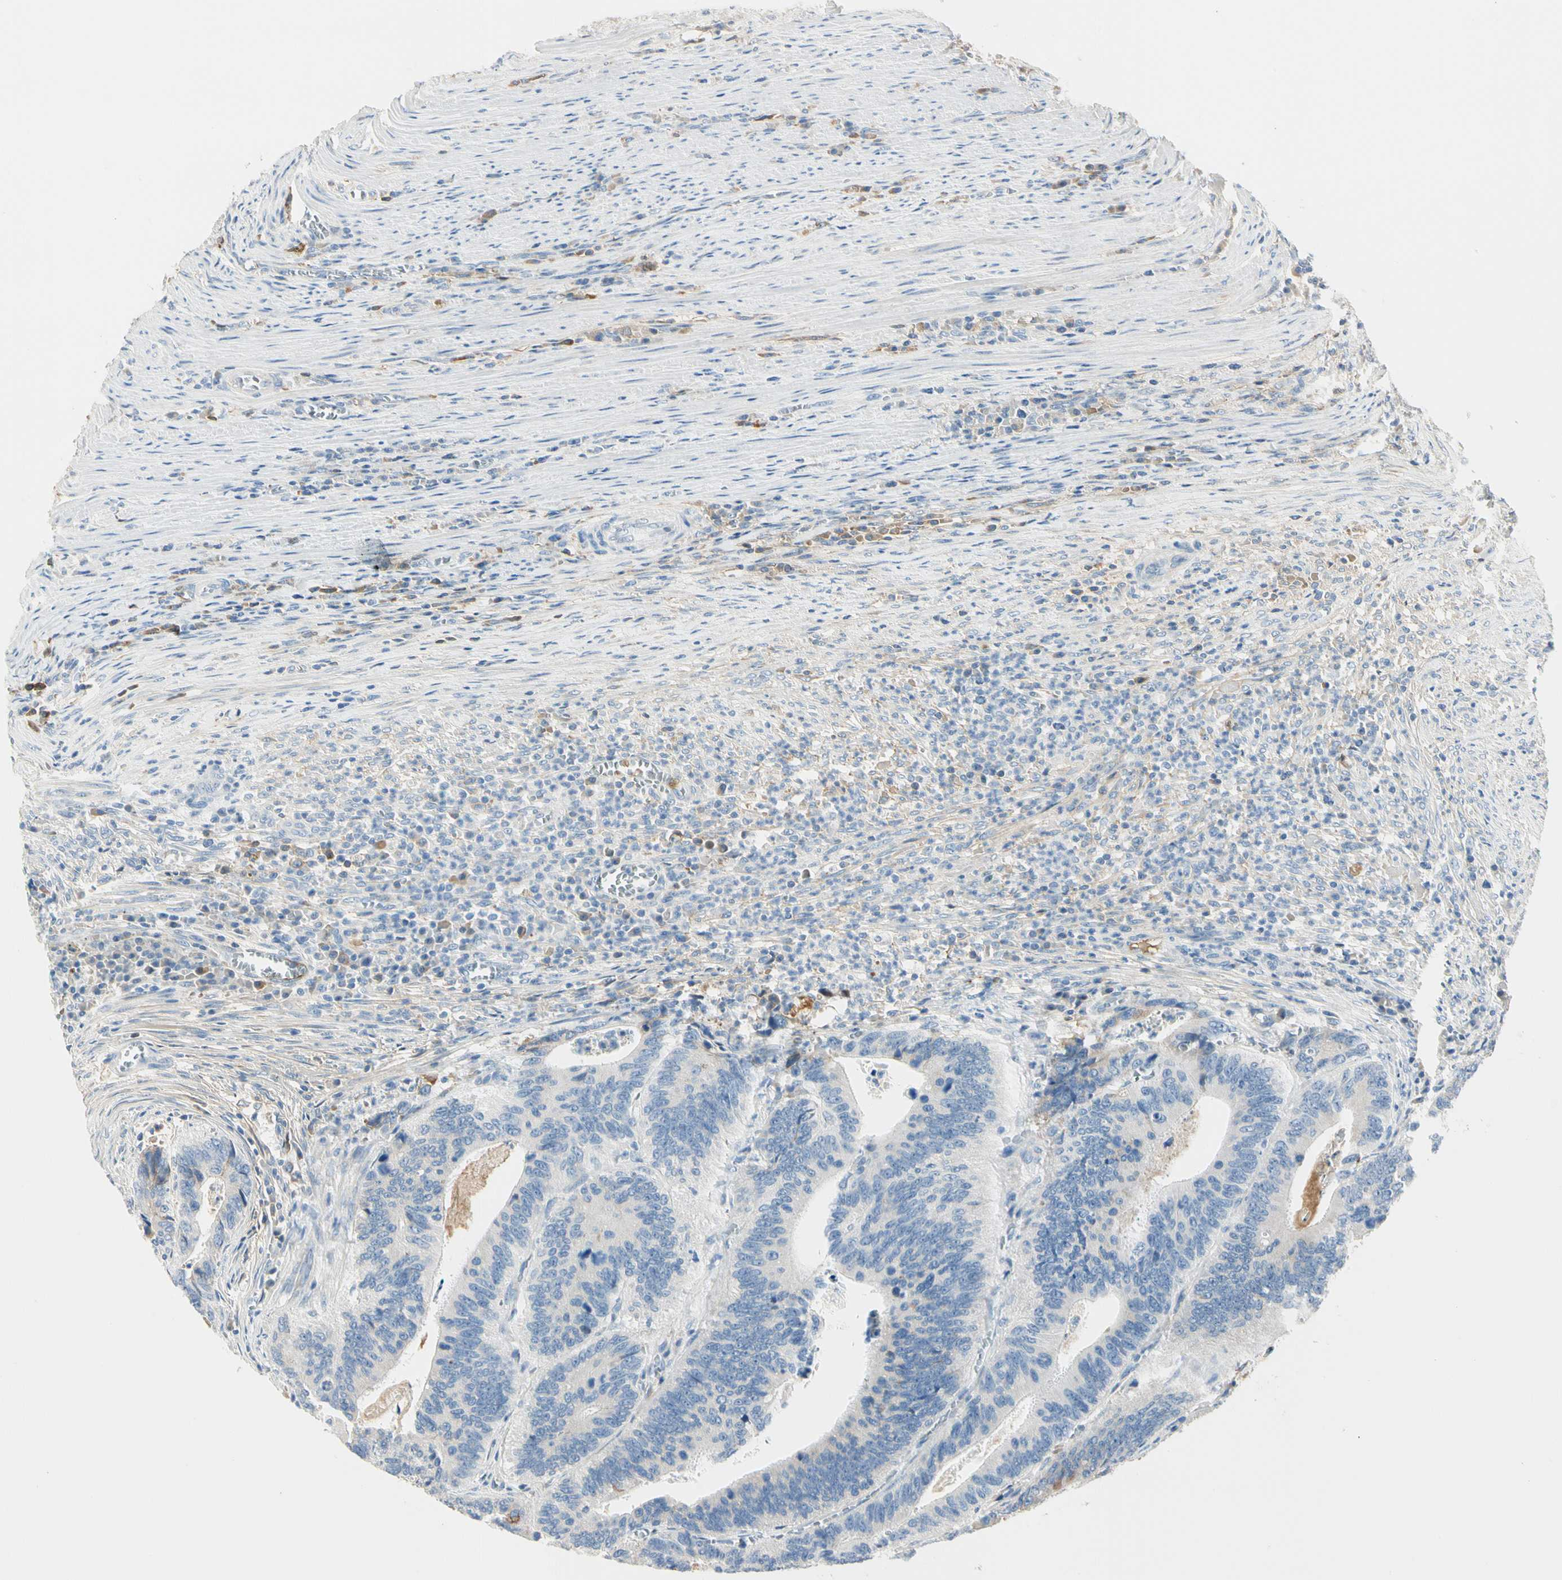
{"staining": {"intensity": "moderate", "quantity": "<25%", "location": "cytoplasmic/membranous"}, "tissue": "colorectal cancer", "cell_type": "Tumor cells", "image_type": "cancer", "snomed": [{"axis": "morphology", "description": "Adenocarcinoma, NOS"}, {"axis": "topography", "description": "Colon"}], "caption": "Colorectal cancer (adenocarcinoma) stained for a protein (brown) exhibits moderate cytoplasmic/membranous positive staining in about <25% of tumor cells.", "gene": "LAMB3", "patient": {"sex": "male", "age": 72}}